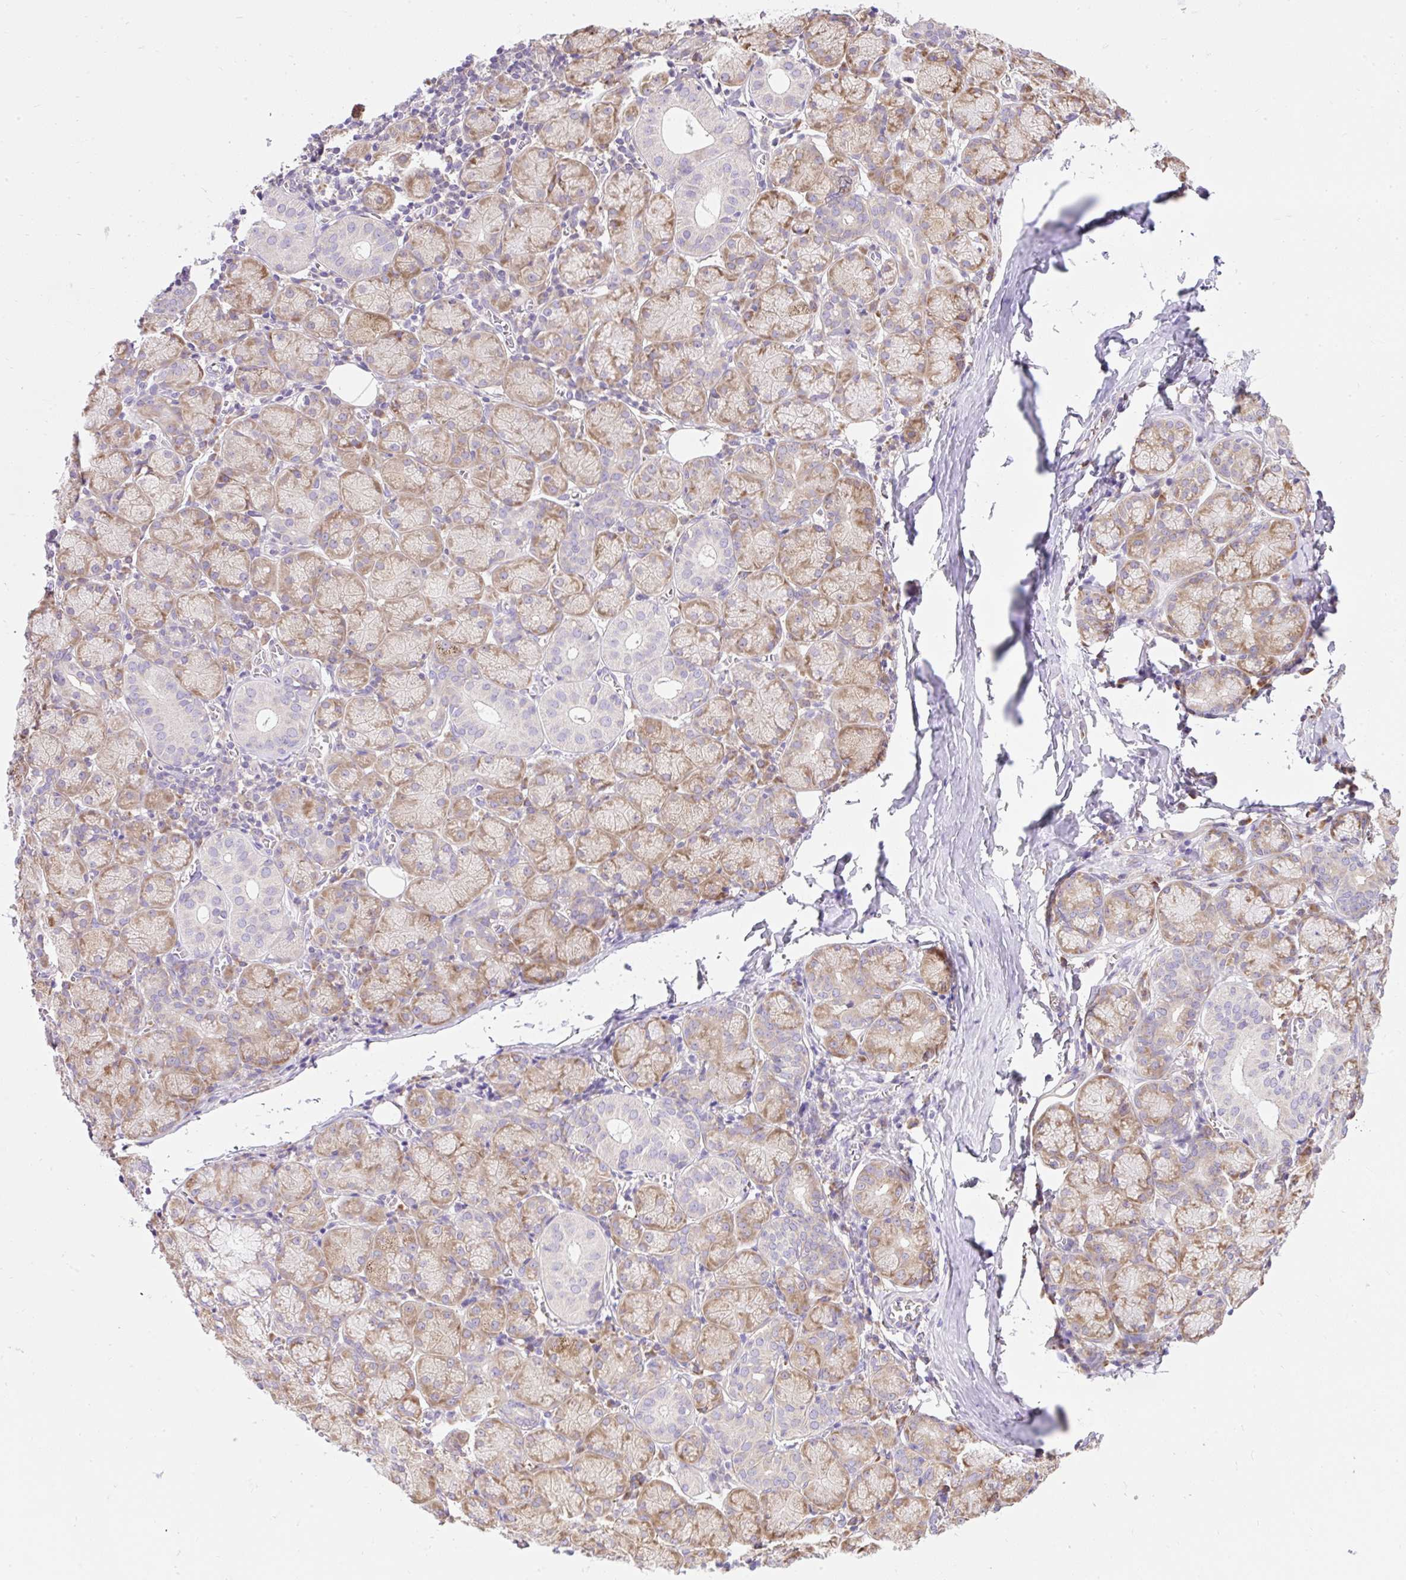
{"staining": {"intensity": "moderate", "quantity": "25%-75%", "location": "cytoplasmic/membranous"}, "tissue": "salivary gland", "cell_type": "Glandular cells", "image_type": "normal", "snomed": [{"axis": "morphology", "description": "Normal tissue, NOS"}, {"axis": "topography", "description": "Salivary gland"}], "caption": "Protein analysis of normal salivary gland displays moderate cytoplasmic/membranous positivity in about 25%-75% of glandular cells.", "gene": "GPR45", "patient": {"sex": "female", "age": 24}}